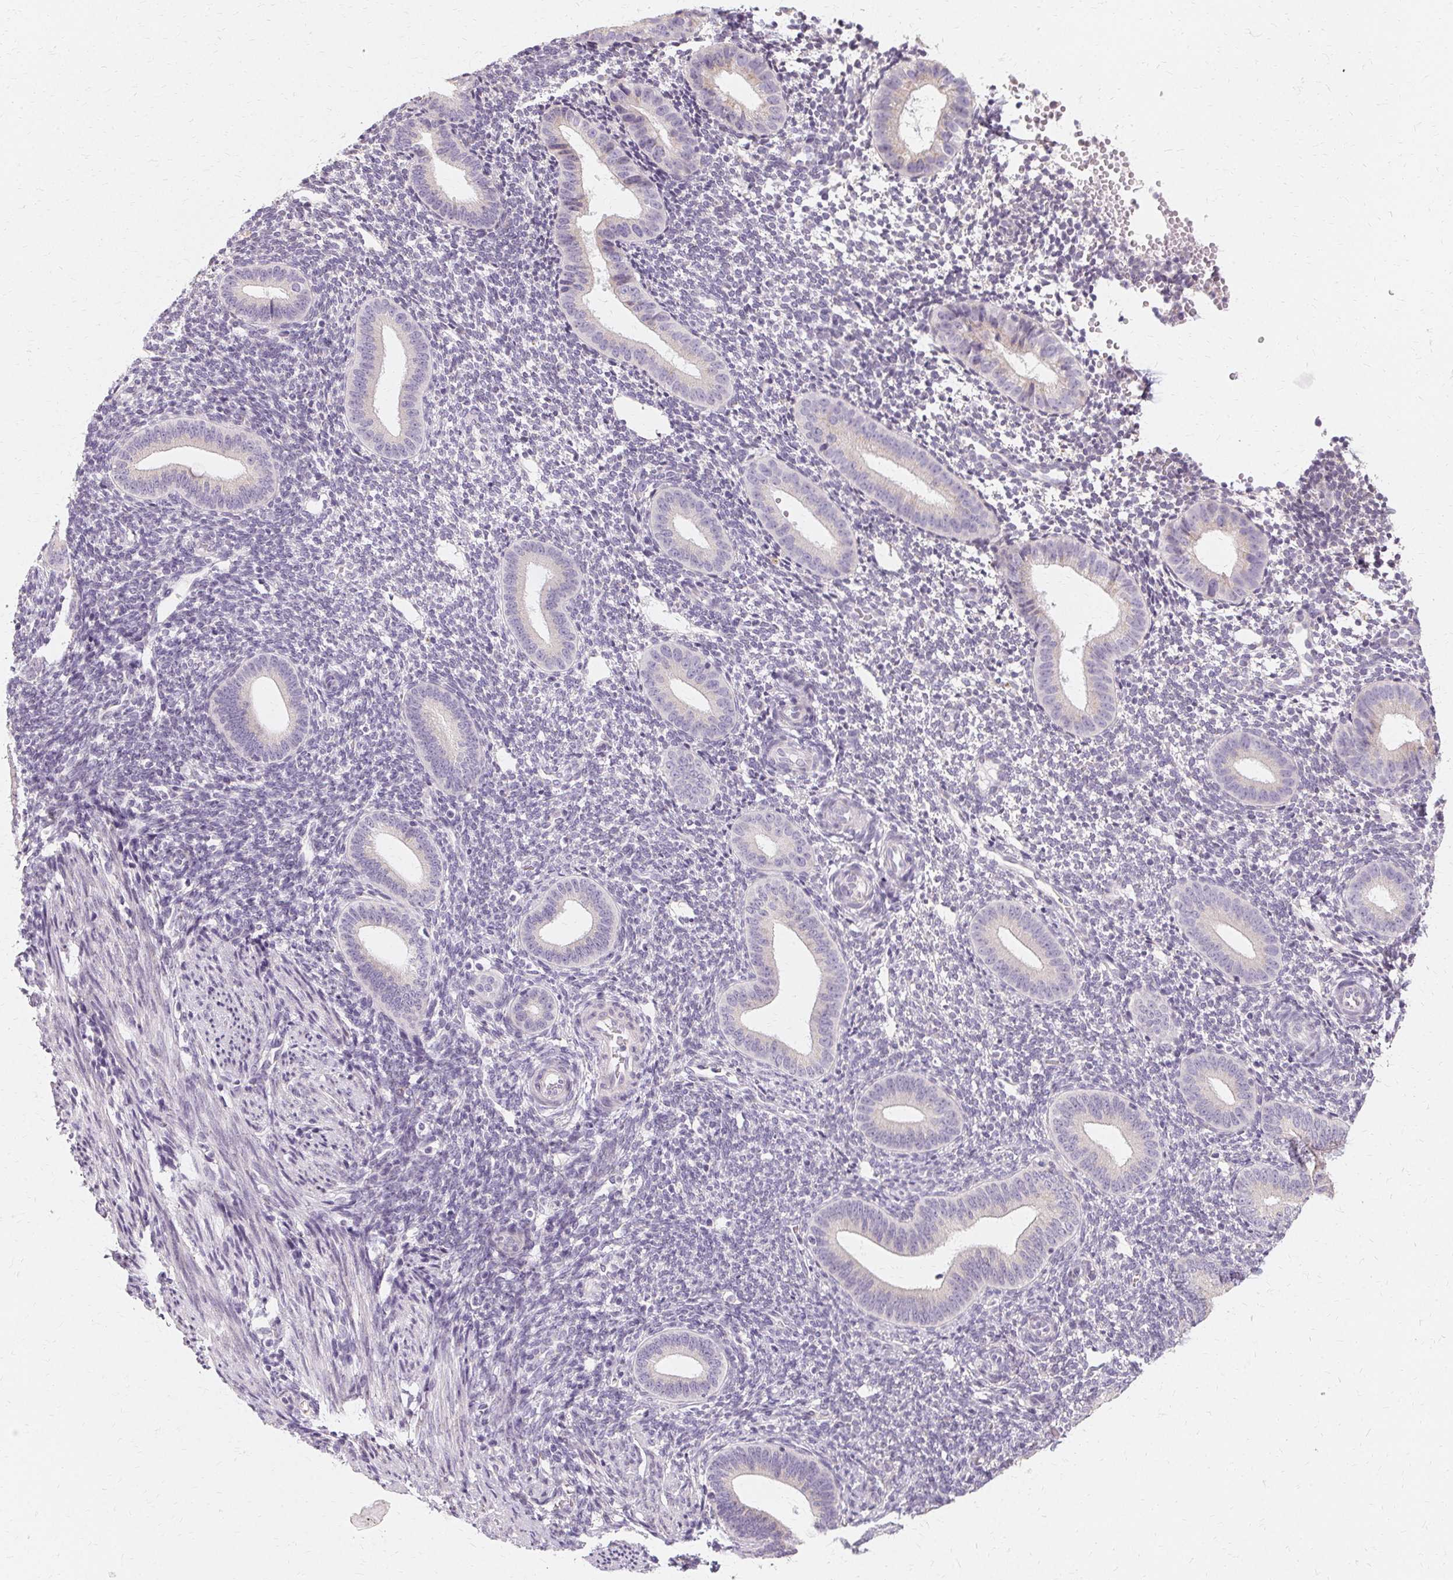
{"staining": {"intensity": "negative", "quantity": "none", "location": "none"}, "tissue": "endometrium", "cell_type": "Cells in endometrial stroma", "image_type": "normal", "snomed": [{"axis": "morphology", "description": "Normal tissue, NOS"}, {"axis": "topography", "description": "Endometrium"}], "caption": "A high-resolution micrograph shows immunohistochemistry (IHC) staining of normal endometrium, which demonstrates no significant staining in cells in endometrial stroma. (Stains: DAB (3,3'-diaminobenzidine) immunohistochemistry with hematoxylin counter stain, Microscopy: brightfield microscopy at high magnification).", "gene": "FCRL3", "patient": {"sex": "female", "age": 40}}